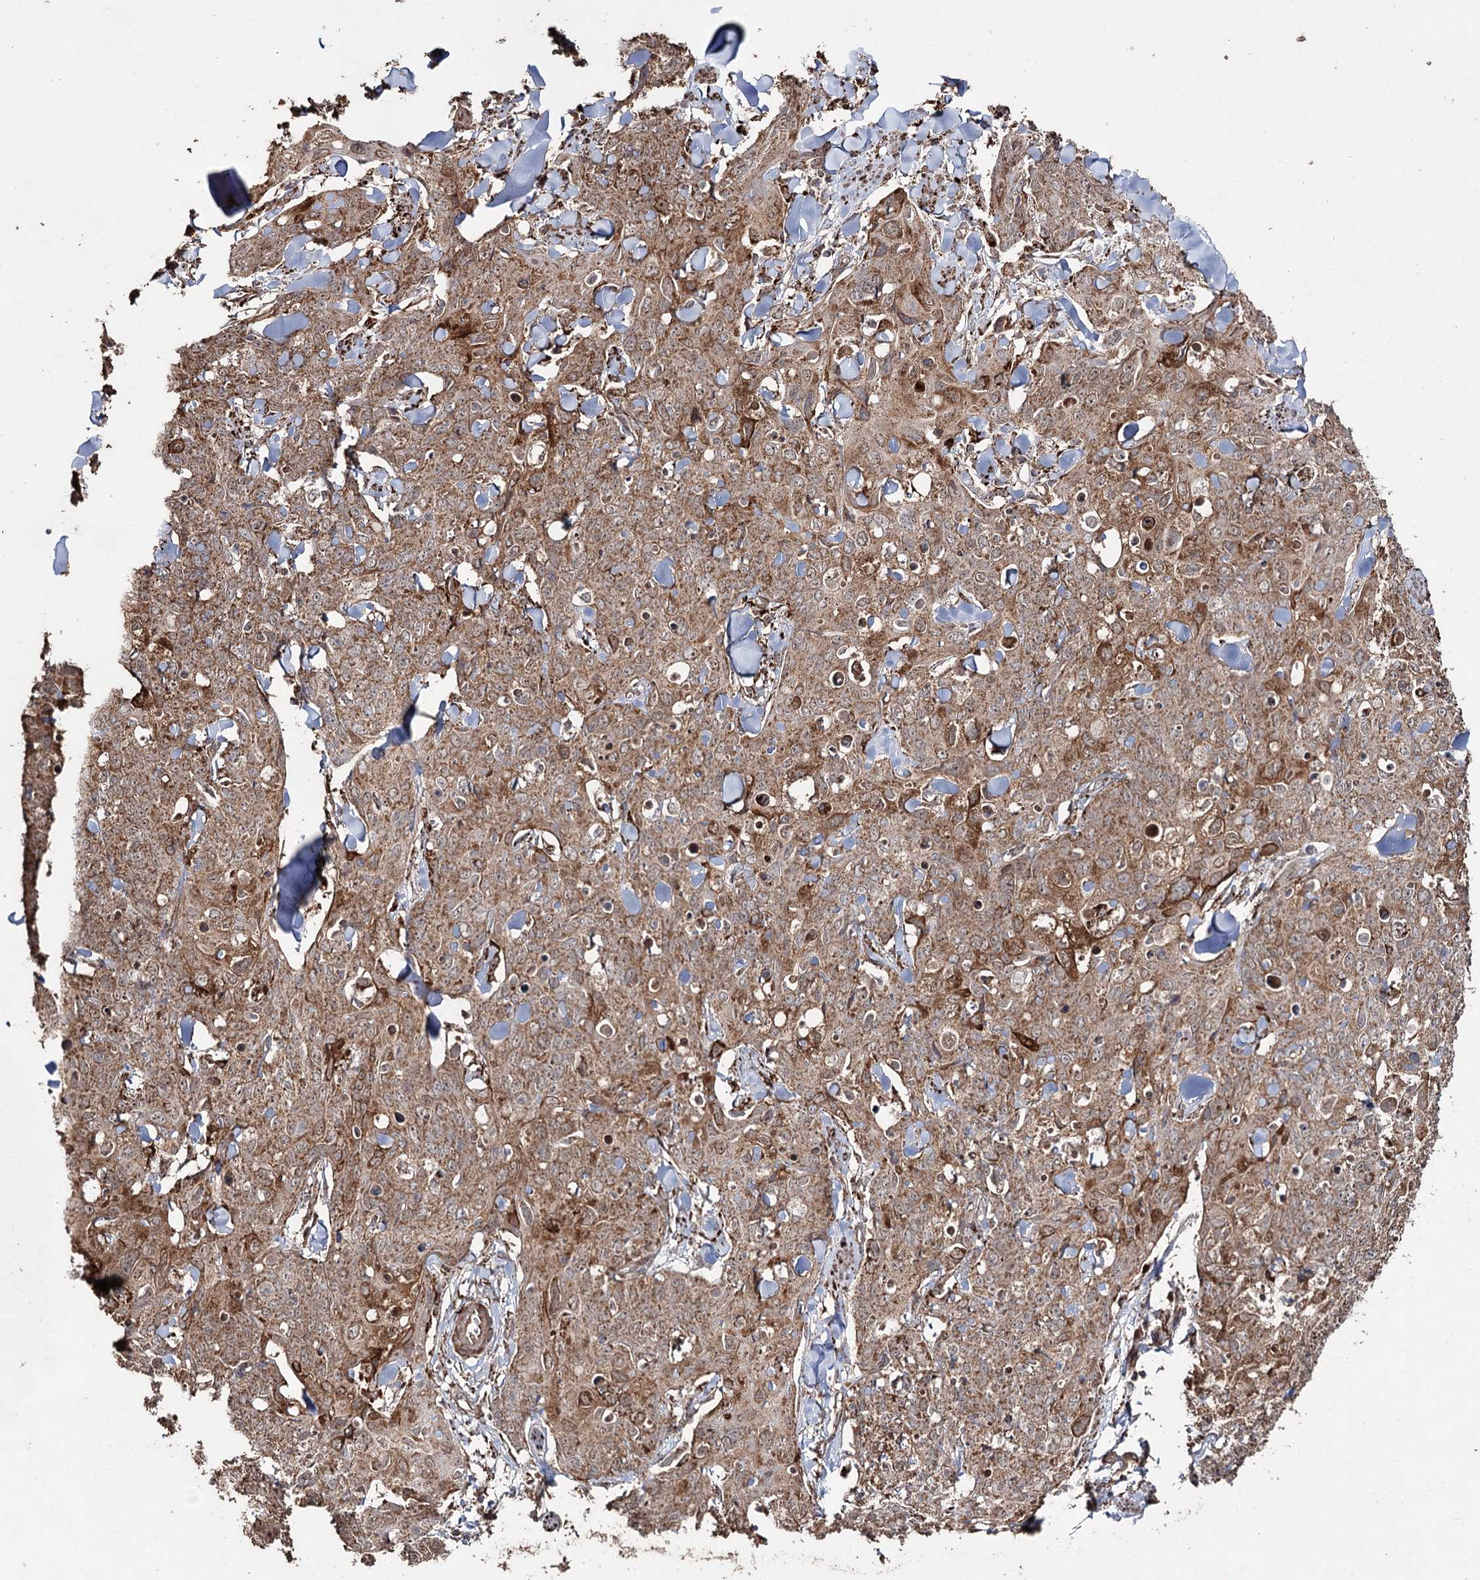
{"staining": {"intensity": "moderate", "quantity": ">75%", "location": "cytoplasmic/membranous,nuclear"}, "tissue": "skin cancer", "cell_type": "Tumor cells", "image_type": "cancer", "snomed": [{"axis": "morphology", "description": "Squamous cell carcinoma, NOS"}, {"axis": "topography", "description": "Skin"}, {"axis": "topography", "description": "Vulva"}], "caption": "Skin cancer tissue exhibits moderate cytoplasmic/membranous and nuclear expression in about >75% of tumor cells (DAB (3,3'-diaminobenzidine) IHC, brown staining for protein, blue staining for nuclei).", "gene": "SLF2", "patient": {"sex": "female", "age": 85}}